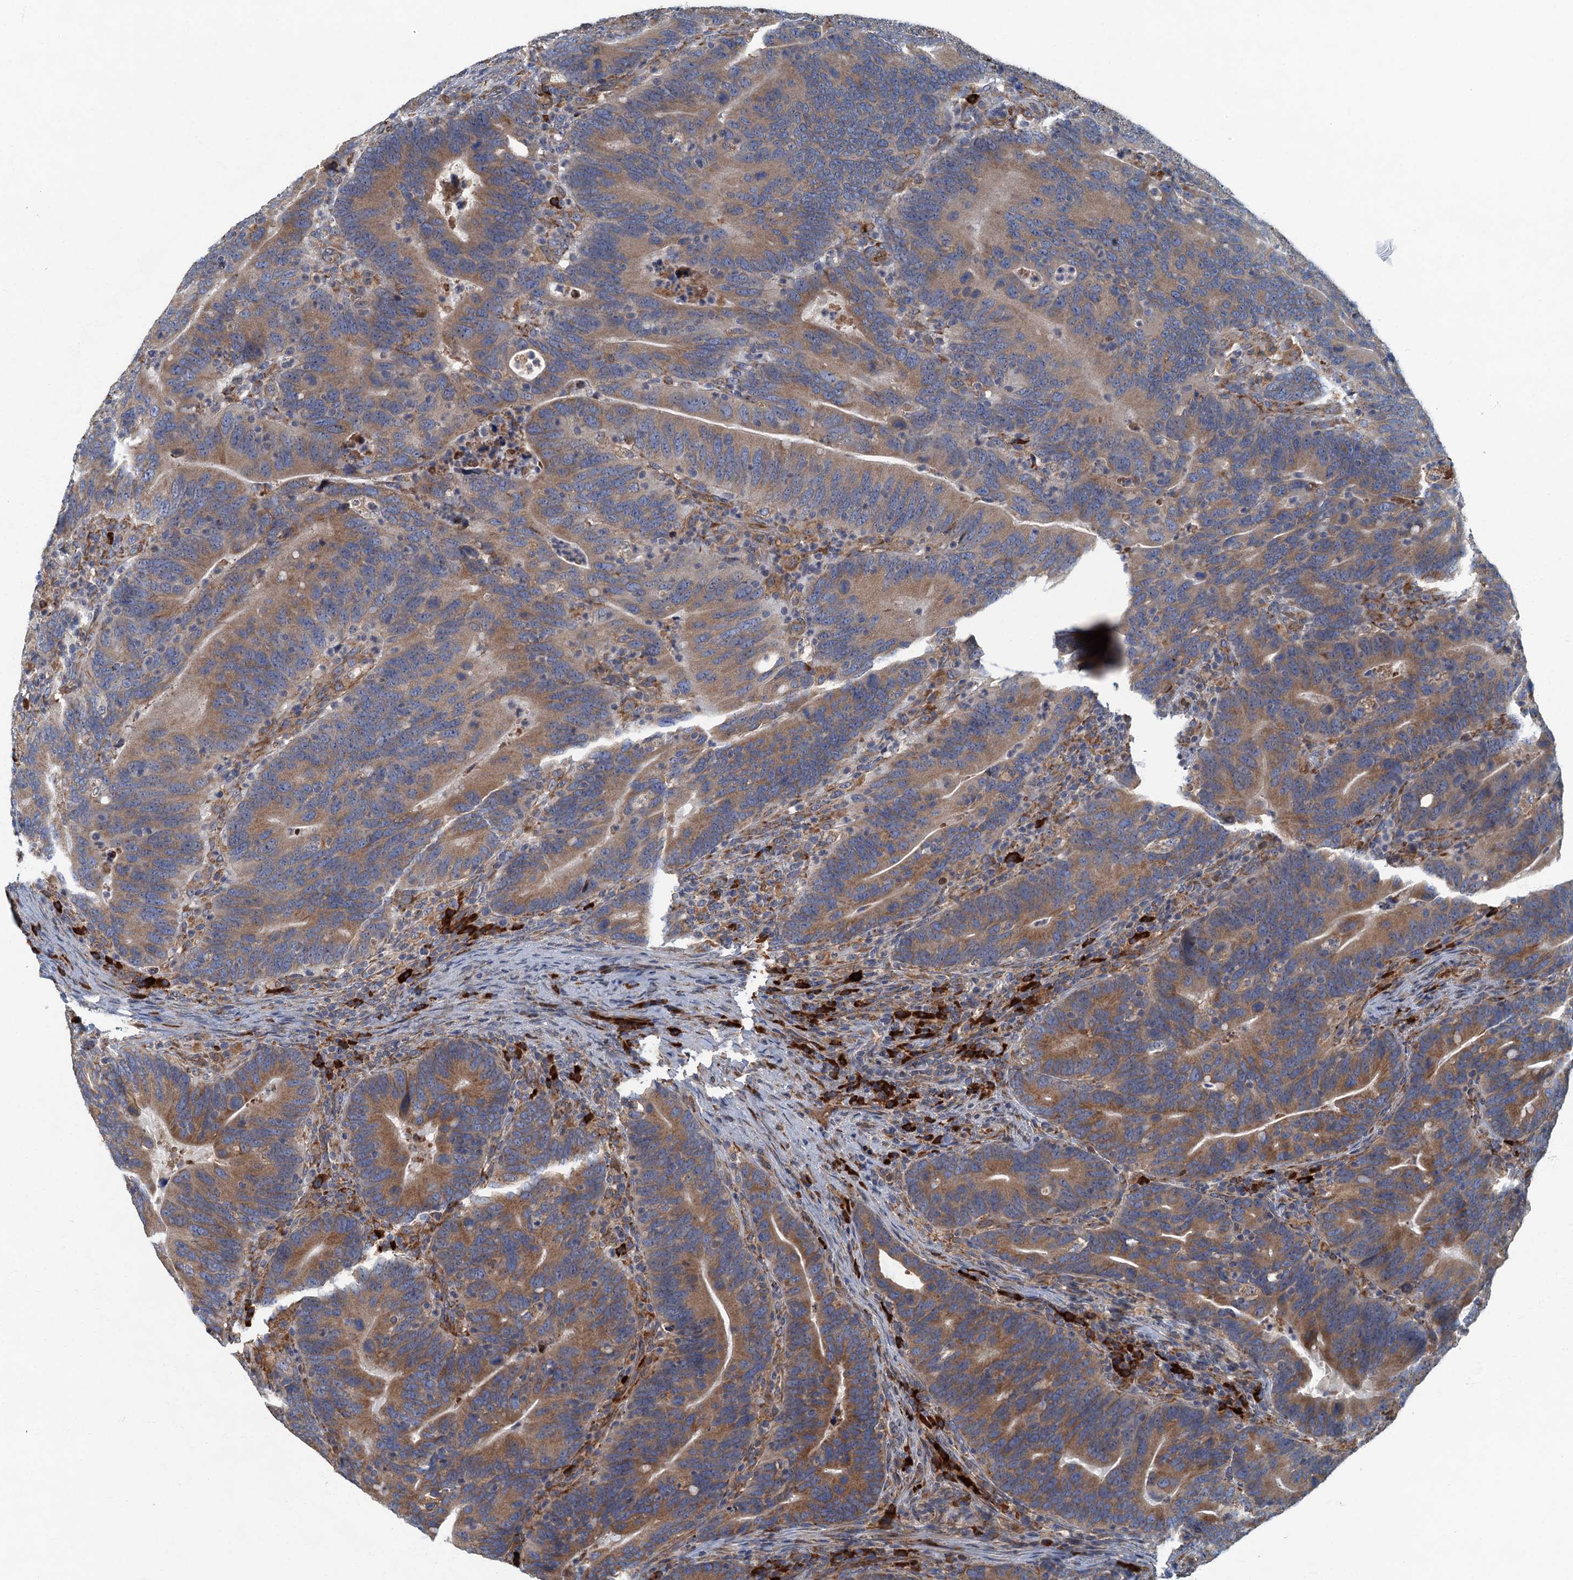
{"staining": {"intensity": "moderate", "quantity": ">75%", "location": "cytoplasmic/membranous"}, "tissue": "colorectal cancer", "cell_type": "Tumor cells", "image_type": "cancer", "snomed": [{"axis": "morphology", "description": "Adenocarcinoma, NOS"}, {"axis": "topography", "description": "Colon"}], "caption": "IHC (DAB) staining of human colorectal cancer (adenocarcinoma) displays moderate cytoplasmic/membranous protein expression in about >75% of tumor cells.", "gene": "SPDYC", "patient": {"sex": "female", "age": 66}}